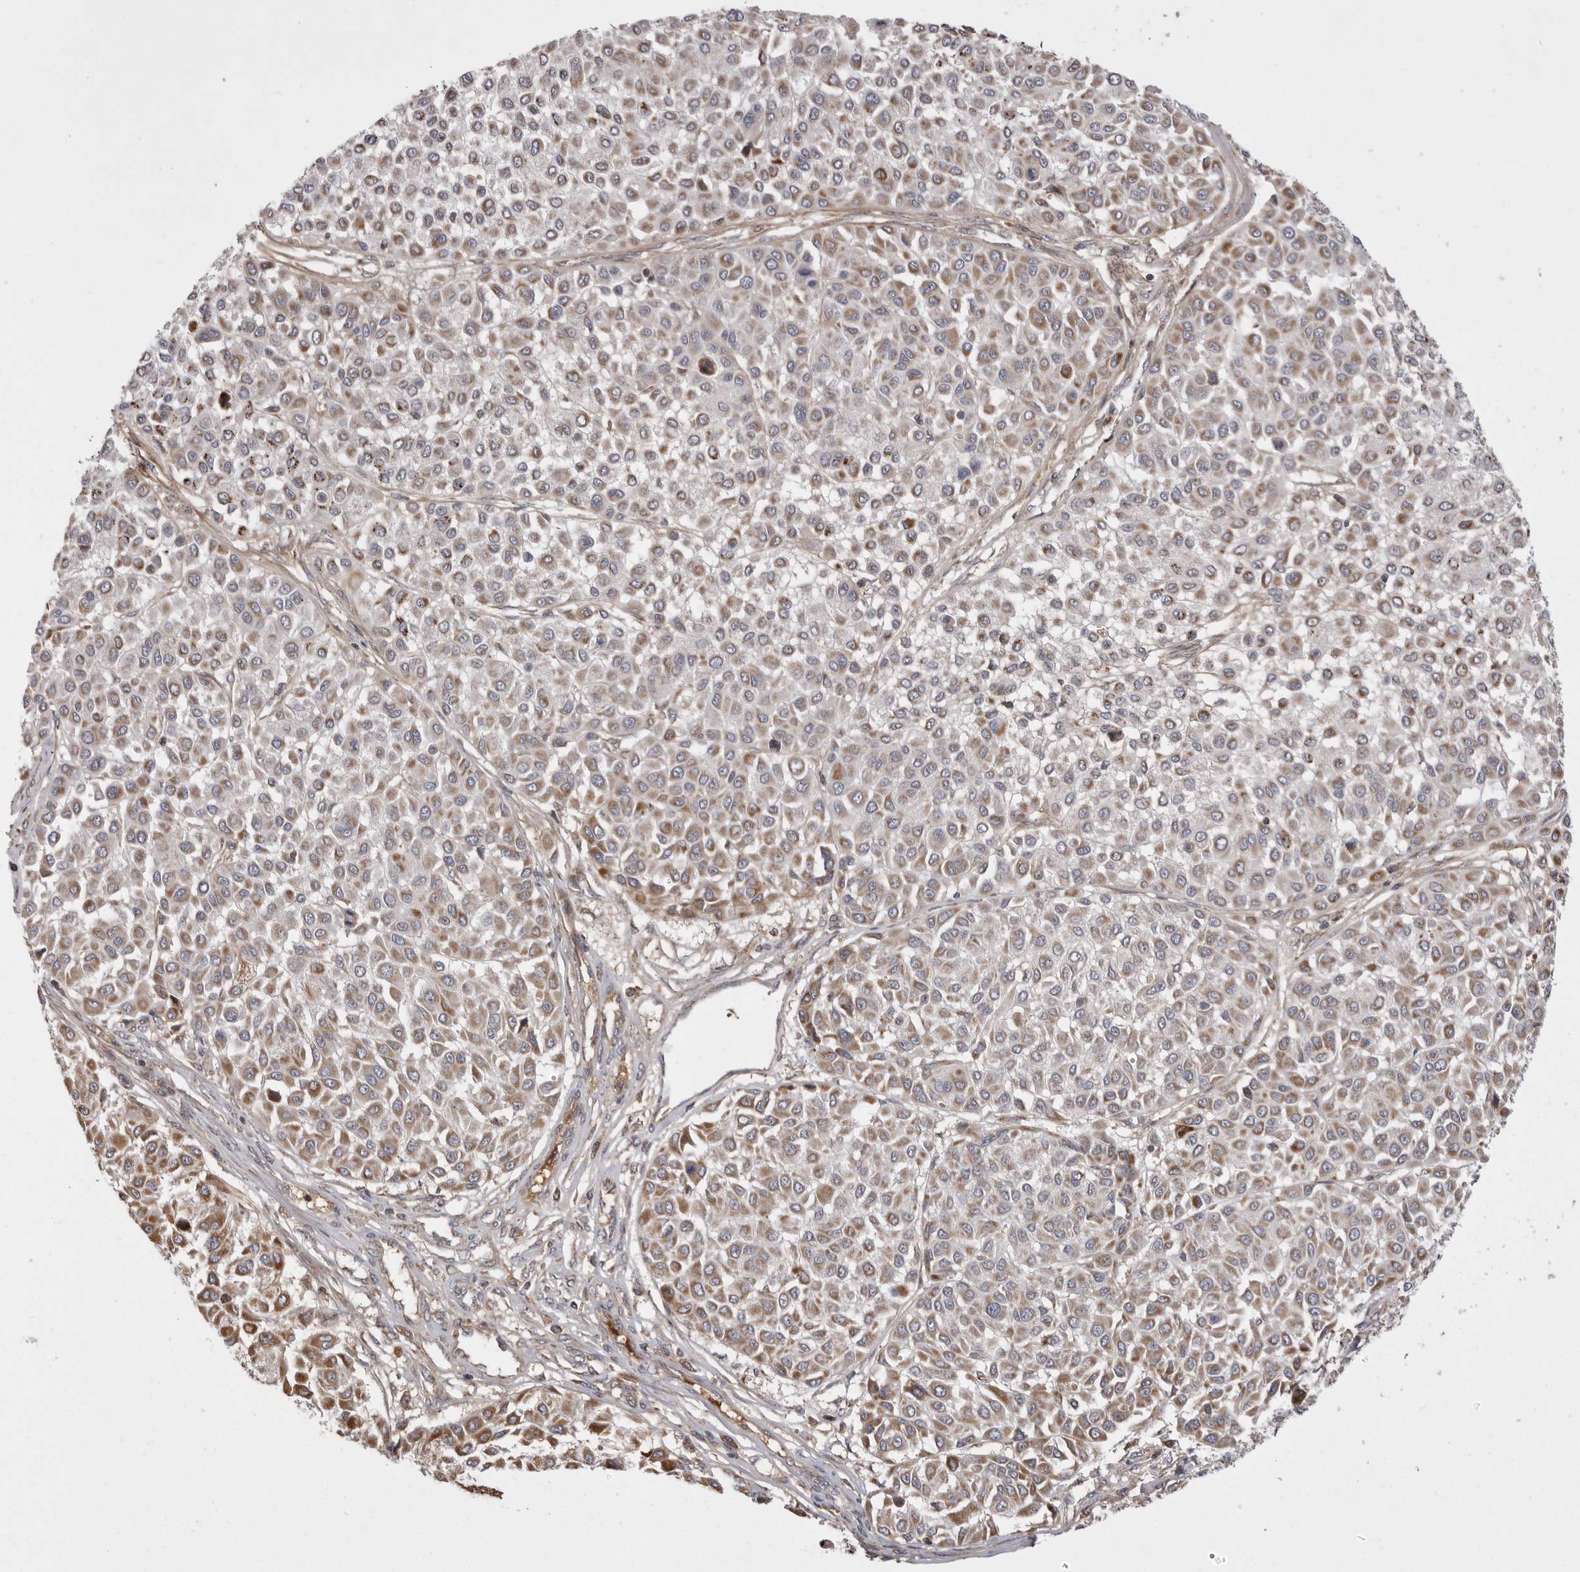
{"staining": {"intensity": "moderate", "quantity": ">75%", "location": "cytoplasmic/membranous"}, "tissue": "melanoma", "cell_type": "Tumor cells", "image_type": "cancer", "snomed": [{"axis": "morphology", "description": "Malignant melanoma, Metastatic site"}, {"axis": "topography", "description": "Soft tissue"}], "caption": "Immunohistochemistry image of neoplastic tissue: malignant melanoma (metastatic site) stained using immunohistochemistry reveals medium levels of moderate protein expression localized specifically in the cytoplasmic/membranous of tumor cells, appearing as a cytoplasmic/membranous brown color.", "gene": "KYAT3", "patient": {"sex": "male", "age": 41}}